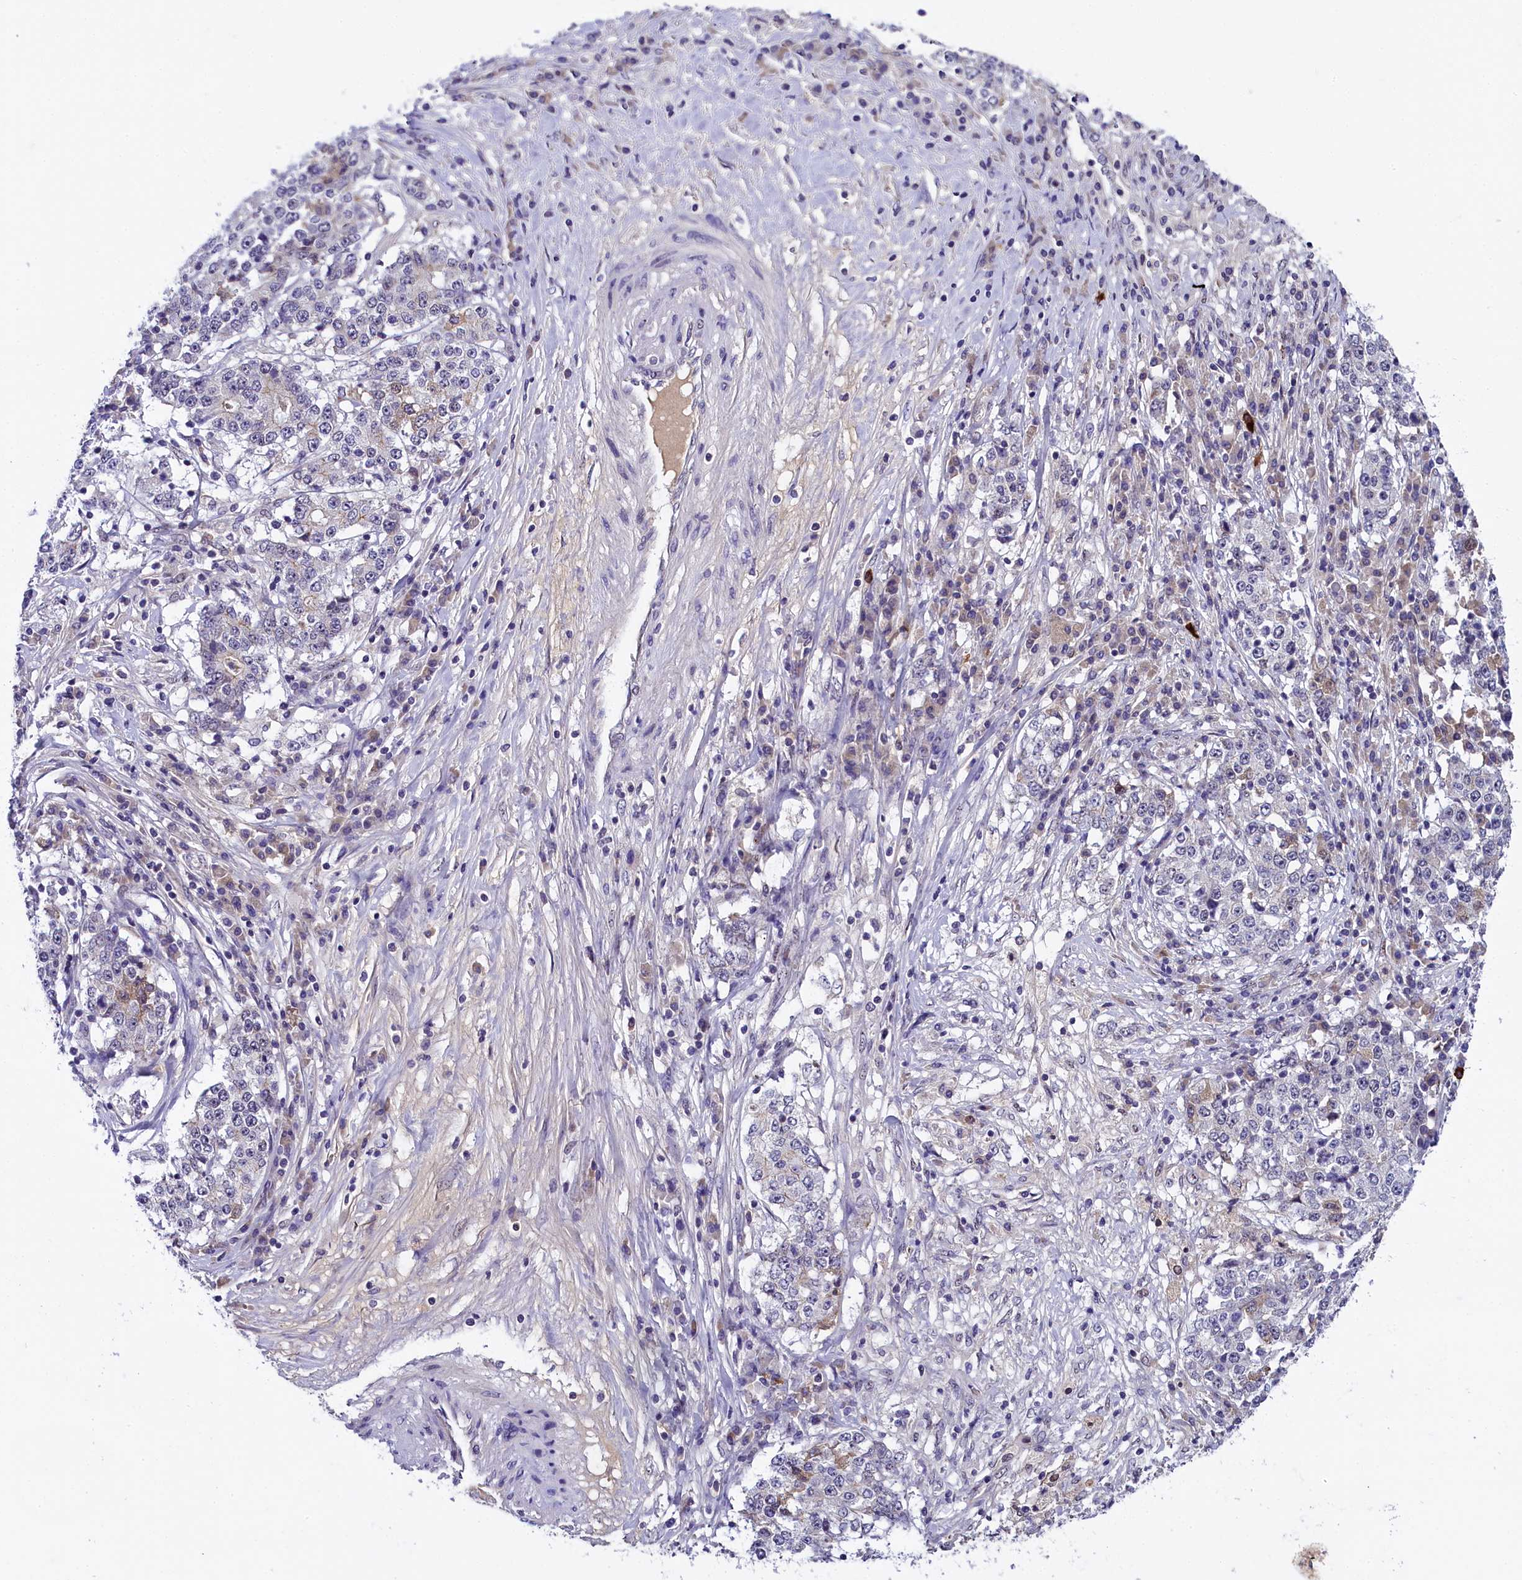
{"staining": {"intensity": "negative", "quantity": "none", "location": "none"}, "tissue": "stomach cancer", "cell_type": "Tumor cells", "image_type": "cancer", "snomed": [{"axis": "morphology", "description": "Adenocarcinoma, NOS"}, {"axis": "topography", "description": "Stomach"}], "caption": "Protein analysis of stomach adenocarcinoma demonstrates no significant positivity in tumor cells.", "gene": "ENKD1", "patient": {"sex": "male", "age": 59}}